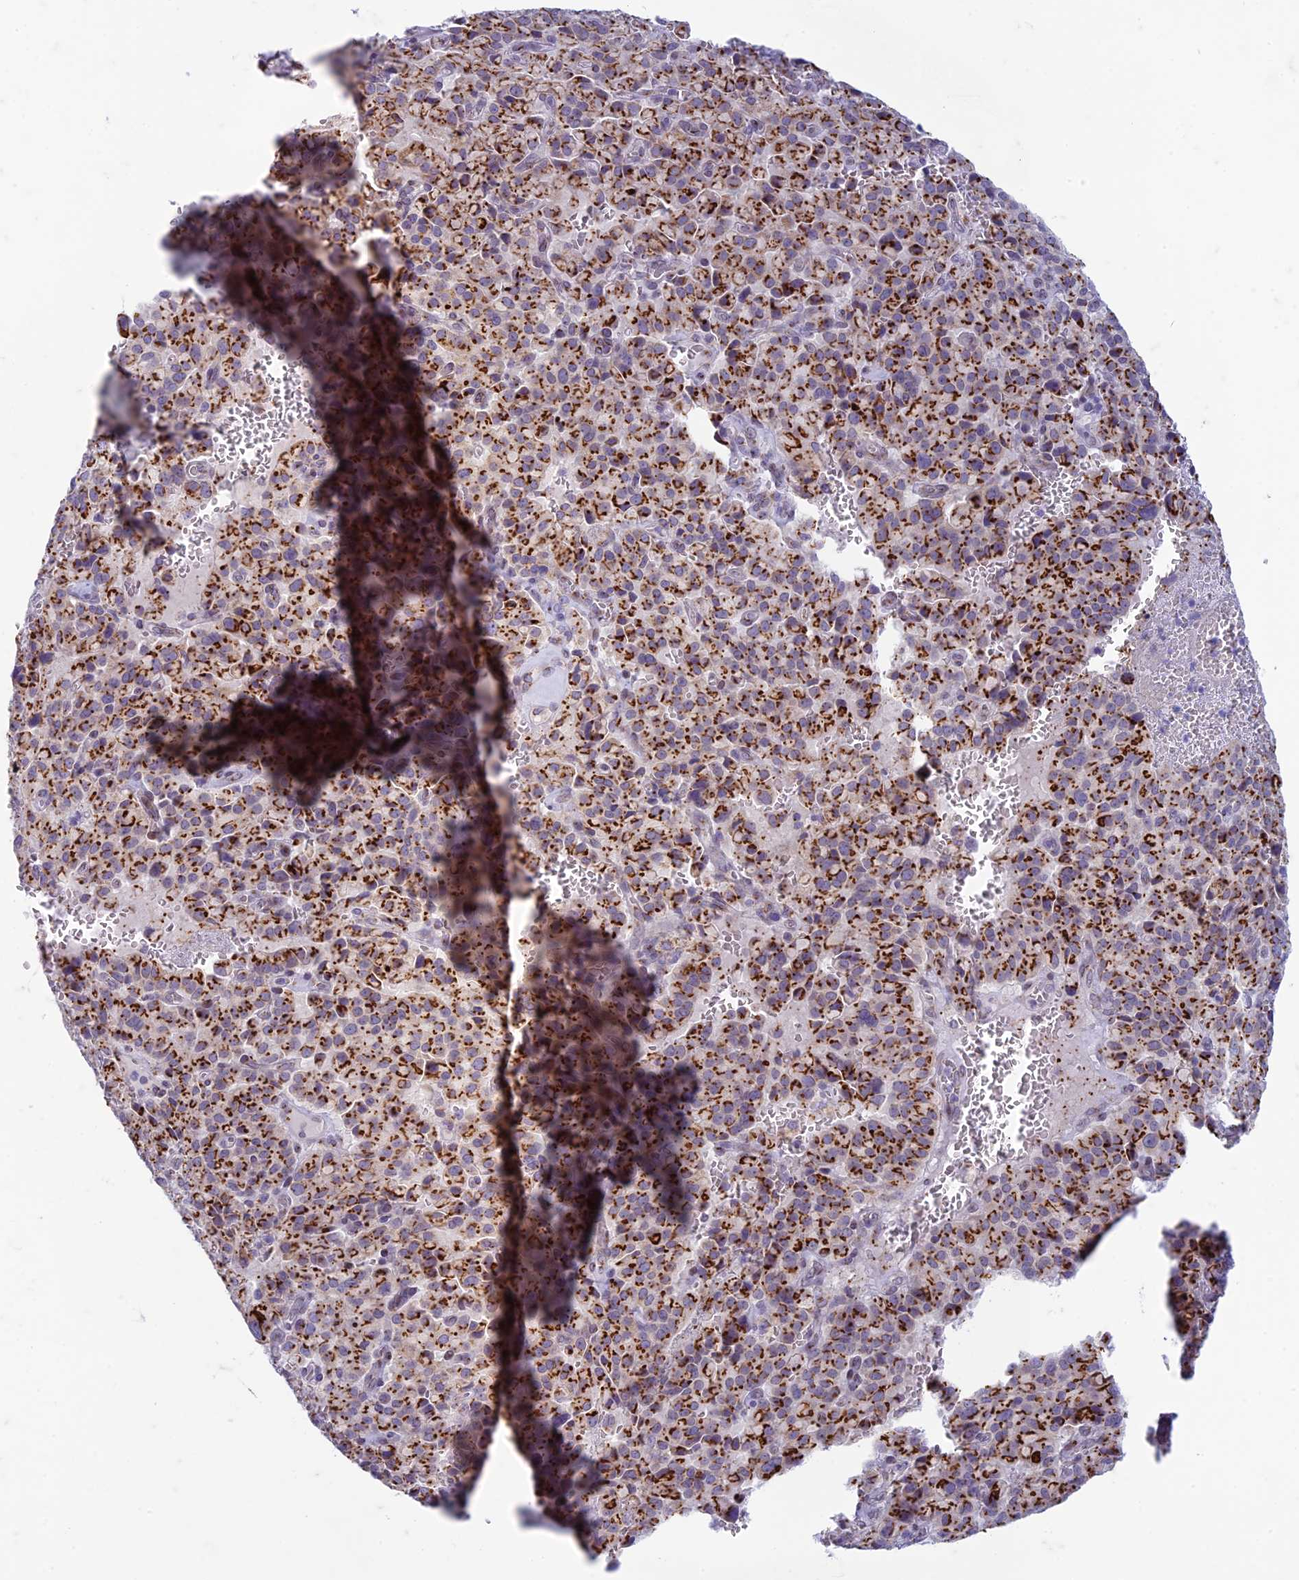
{"staining": {"intensity": "strong", "quantity": ">75%", "location": "cytoplasmic/membranous"}, "tissue": "pancreatic cancer", "cell_type": "Tumor cells", "image_type": "cancer", "snomed": [{"axis": "morphology", "description": "Adenocarcinoma, NOS"}, {"axis": "topography", "description": "Pancreas"}], "caption": "Immunohistochemical staining of pancreatic adenocarcinoma exhibits high levels of strong cytoplasmic/membranous expression in about >75% of tumor cells. The staining was performed using DAB (3,3'-diaminobenzidine) to visualize the protein expression in brown, while the nuclei were stained in blue with hematoxylin (Magnification: 20x).", "gene": "FAM3C", "patient": {"sex": "male", "age": 65}}